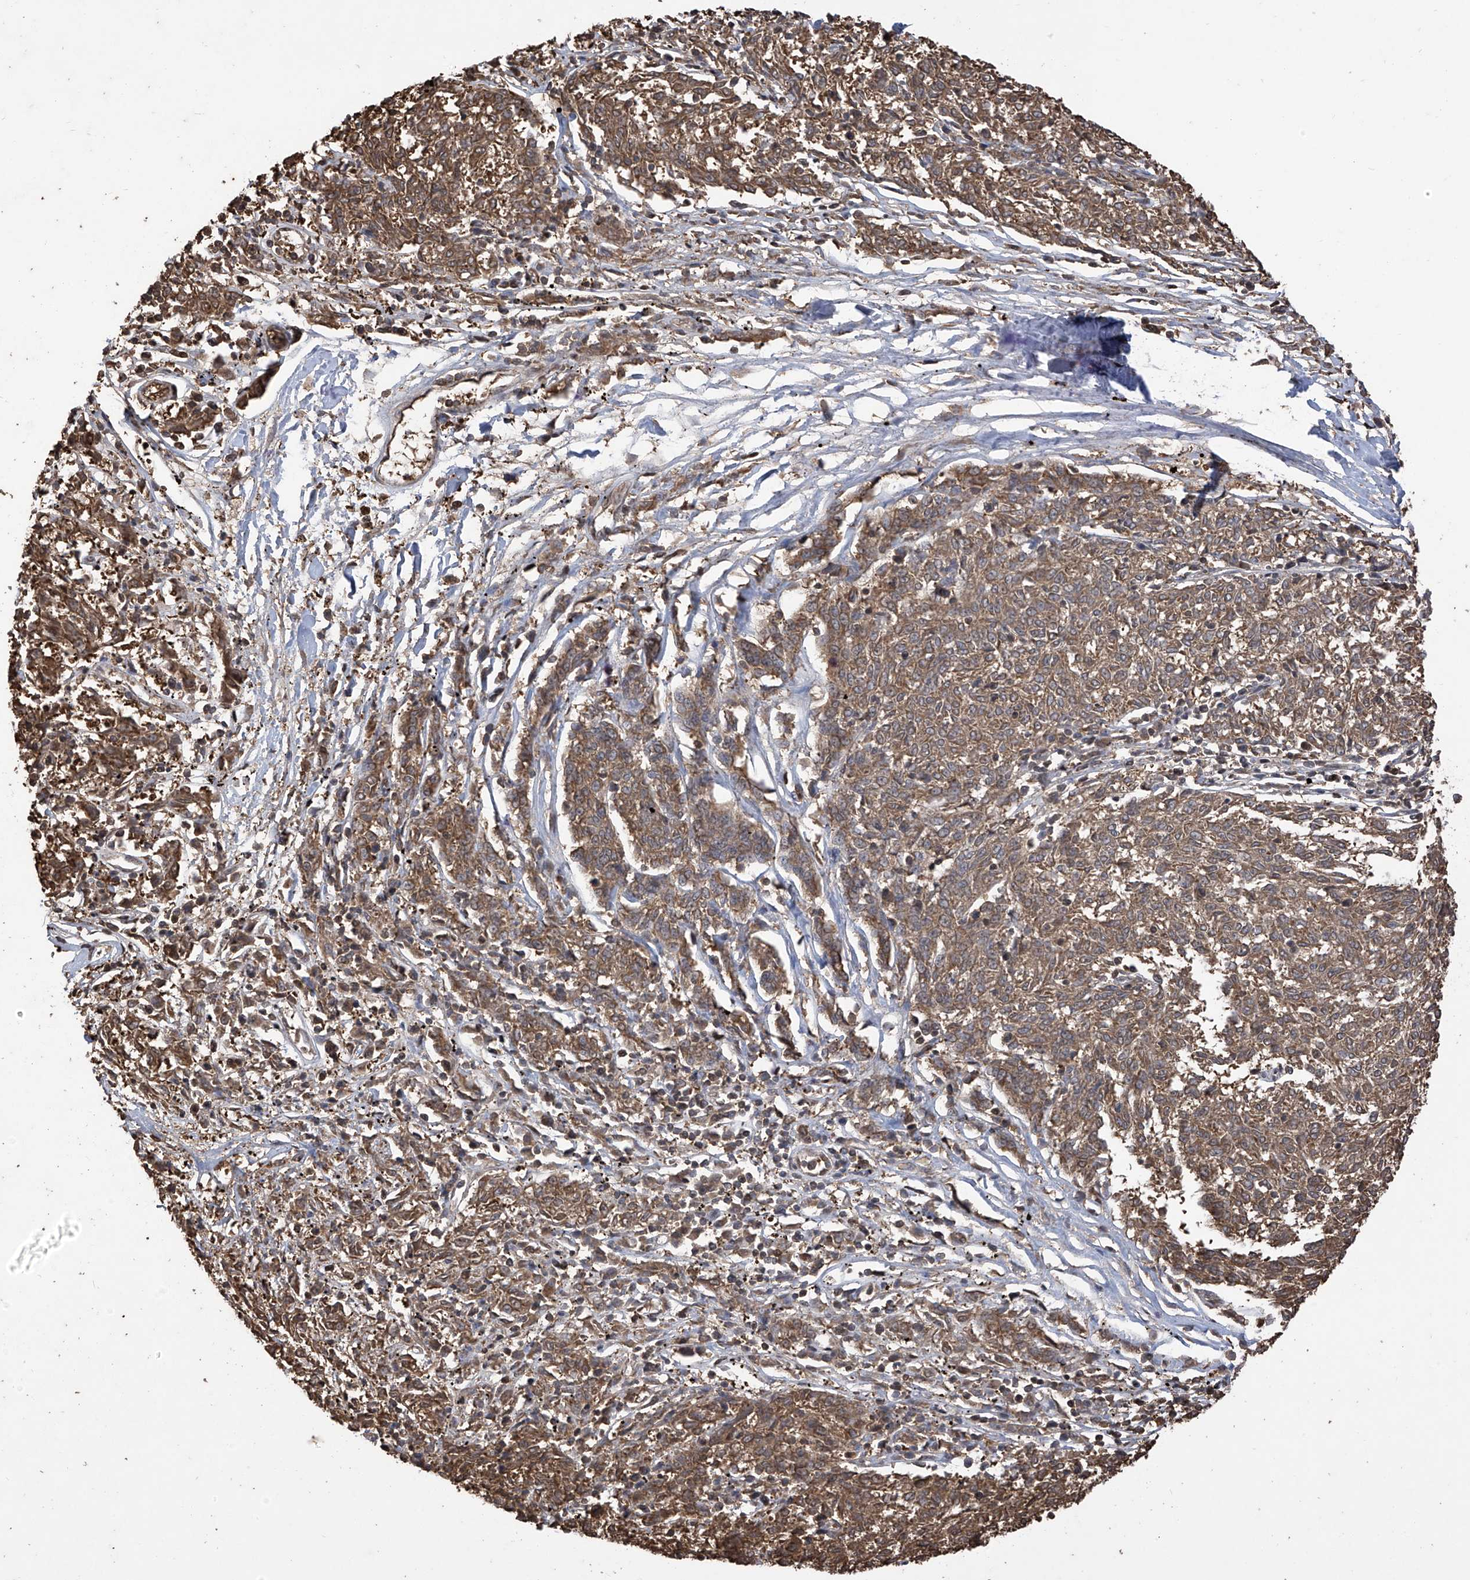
{"staining": {"intensity": "moderate", "quantity": ">75%", "location": "cytoplasmic/membranous"}, "tissue": "melanoma", "cell_type": "Tumor cells", "image_type": "cancer", "snomed": [{"axis": "morphology", "description": "Malignant melanoma, NOS"}, {"axis": "topography", "description": "Skin"}], "caption": "Tumor cells show moderate cytoplasmic/membranous positivity in approximately >75% of cells in melanoma.", "gene": "PNPT1", "patient": {"sex": "female", "age": 72}}